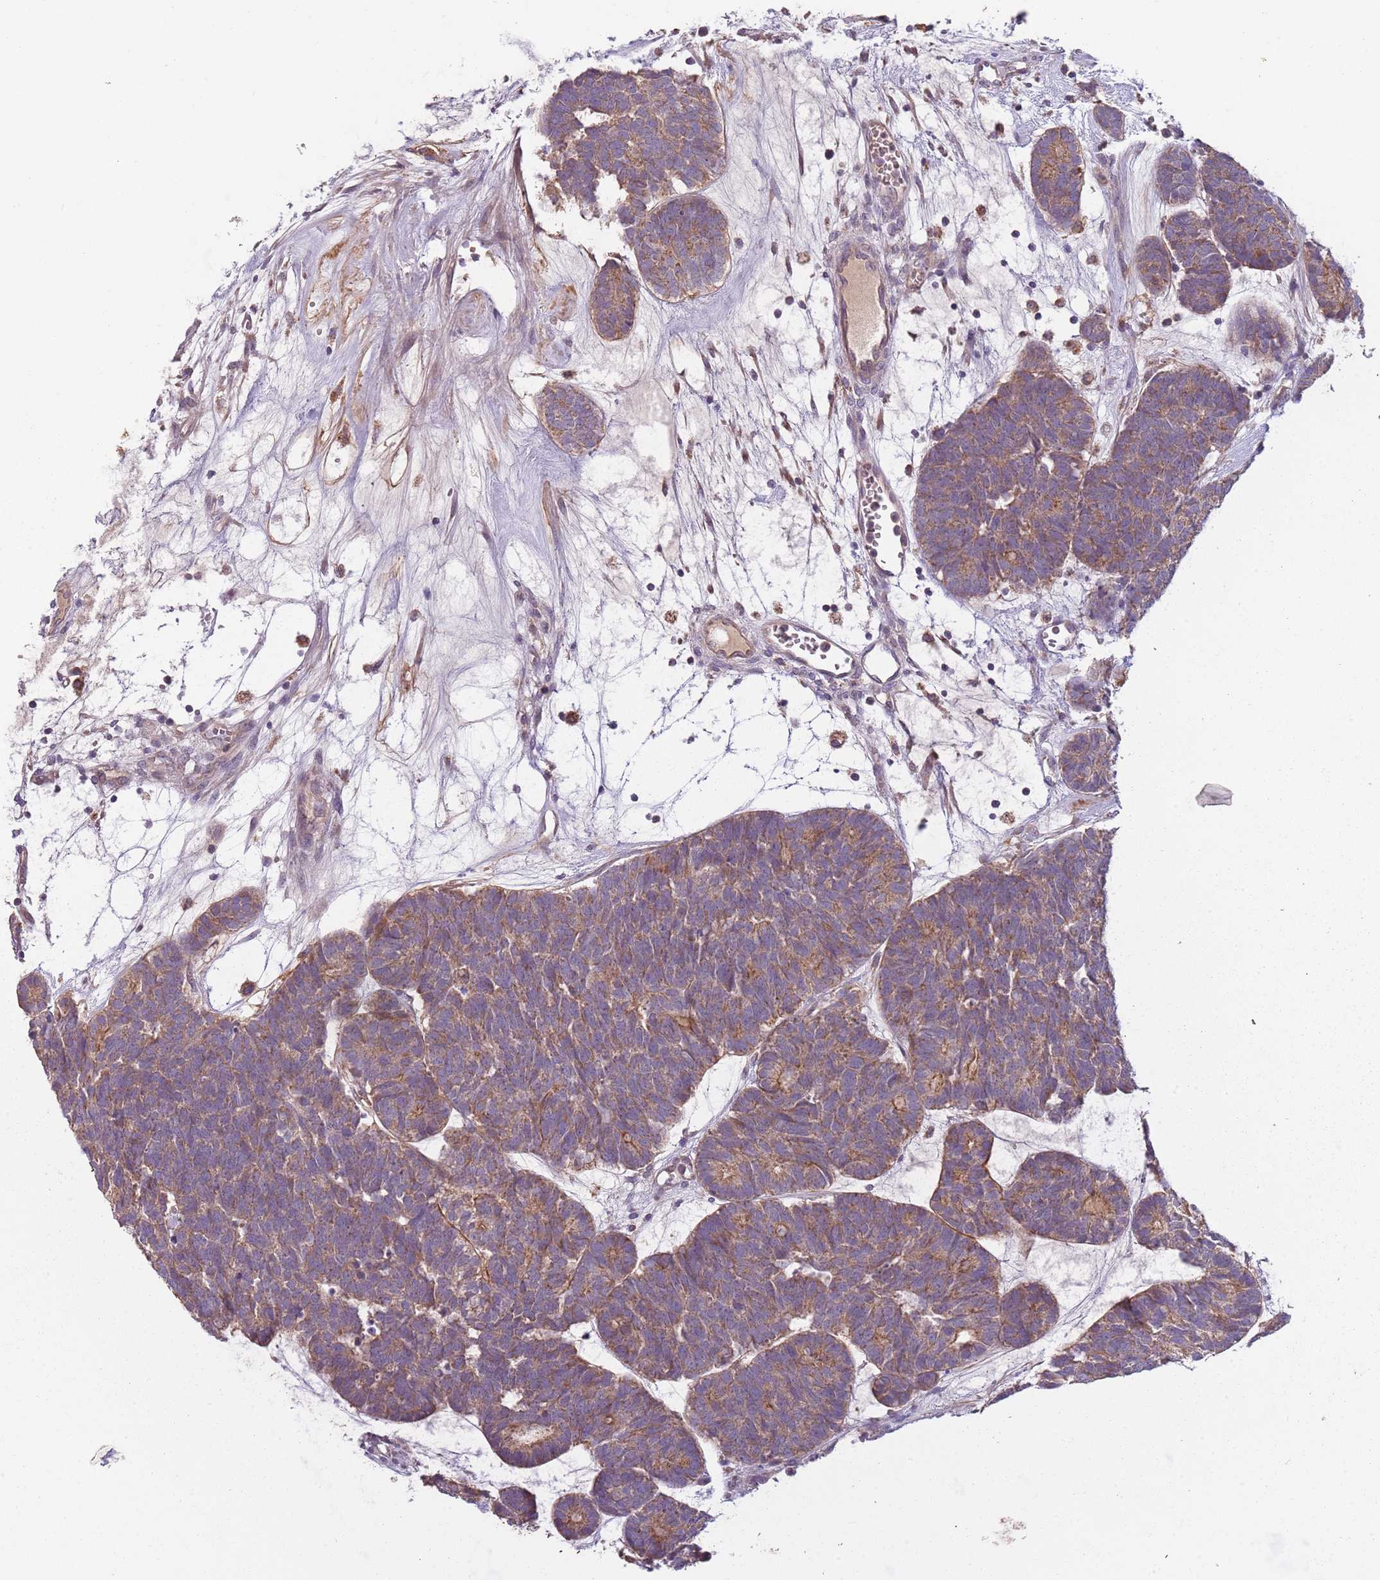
{"staining": {"intensity": "moderate", "quantity": ">75%", "location": "cytoplasmic/membranous"}, "tissue": "head and neck cancer", "cell_type": "Tumor cells", "image_type": "cancer", "snomed": [{"axis": "morphology", "description": "Adenocarcinoma, NOS"}, {"axis": "topography", "description": "Head-Neck"}], "caption": "IHC micrograph of head and neck cancer (adenocarcinoma) stained for a protein (brown), which demonstrates medium levels of moderate cytoplasmic/membranous expression in about >75% of tumor cells.", "gene": "FECH", "patient": {"sex": "female", "age": 81}}